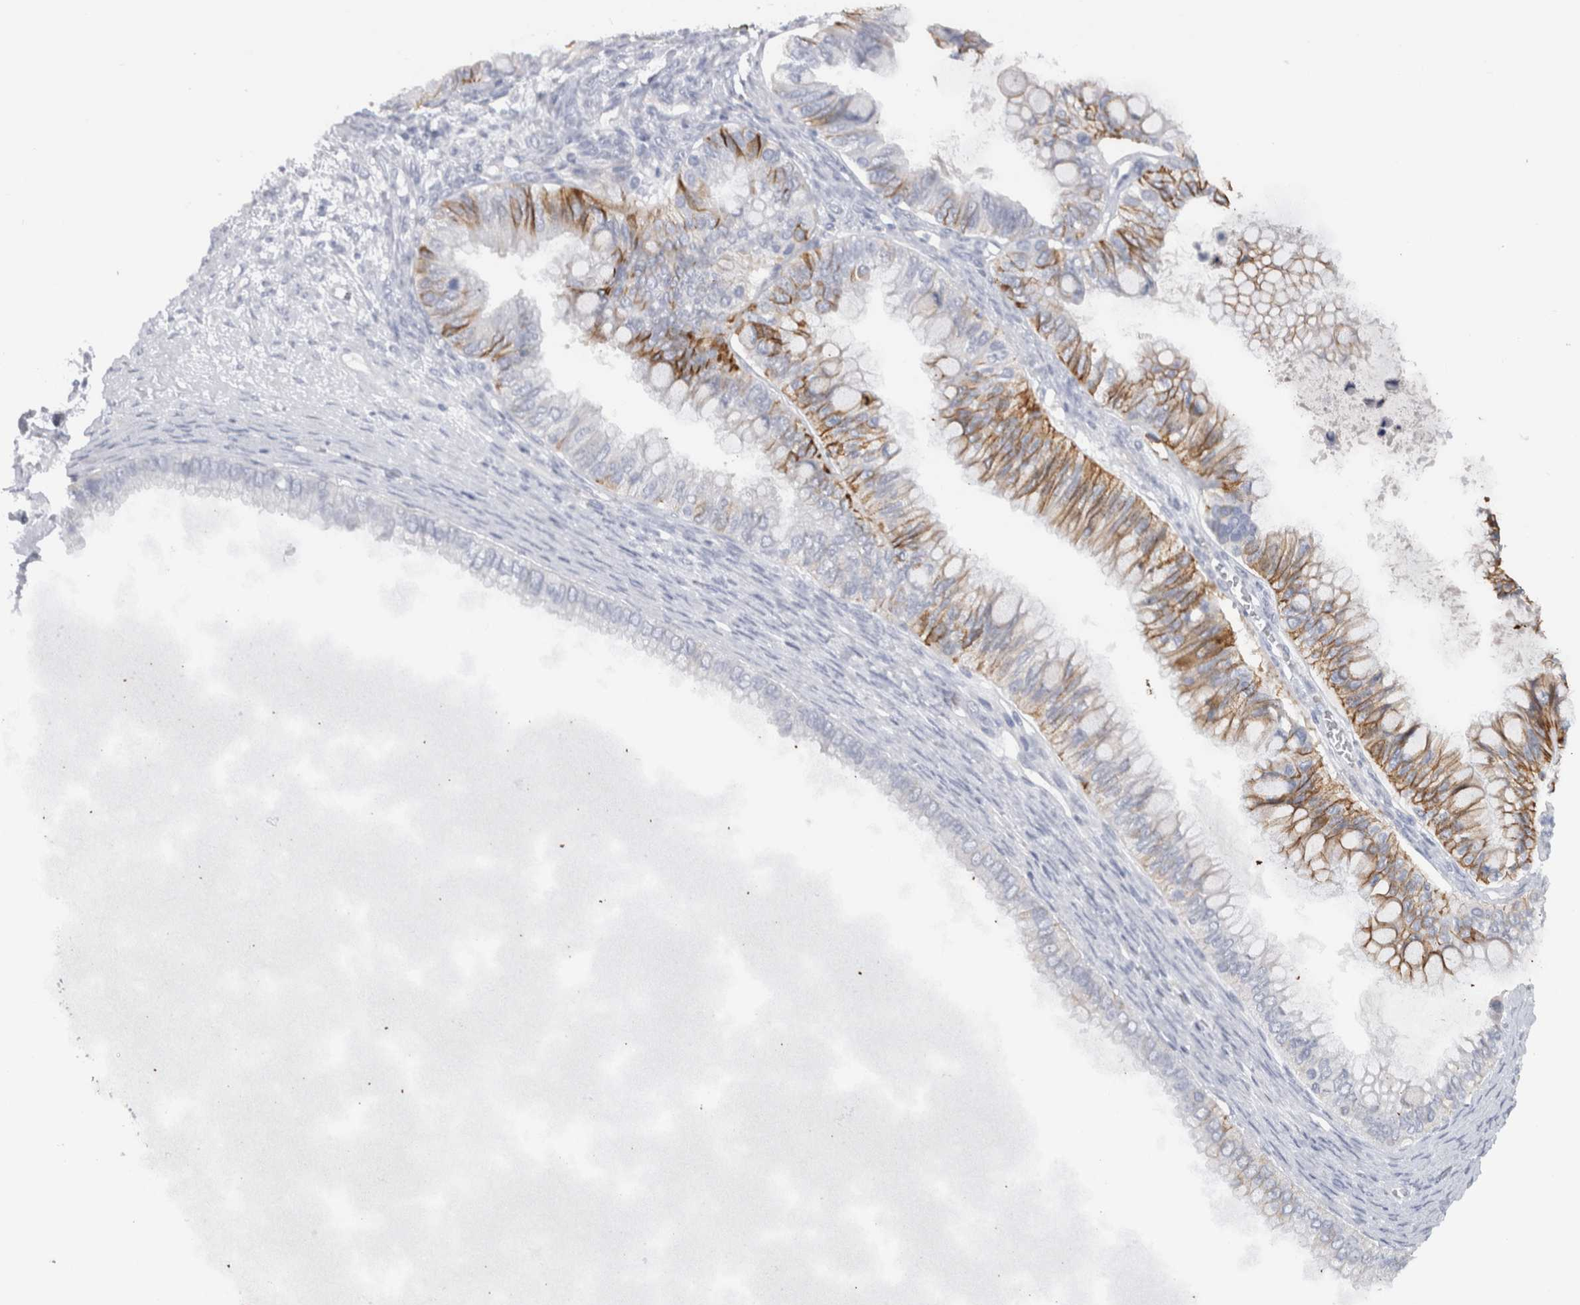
{"staining": {"intensity": "moderate", "quantity": "25%-75%", "location": "cytoplasmic/membranous"}, "tissue": "ovarian cancer", "cell_type": "Tumor cells", "image_type": "cancer", "snomed": [{"axis": "morphology", "description": "Cystadenocarcinoma, mucinous, NOS"}, {"axis": "topography", "description": "Ovary"}], "caption": "Brown immunohistochemical staining in ovarian mucinous cystadenocarcinoma reveals moderate cytoplasmic/membranous positivity in about 25%-75% of tumor cells.", "gene": "CDH17", "patient": {"sex": "female", "age": 80}}